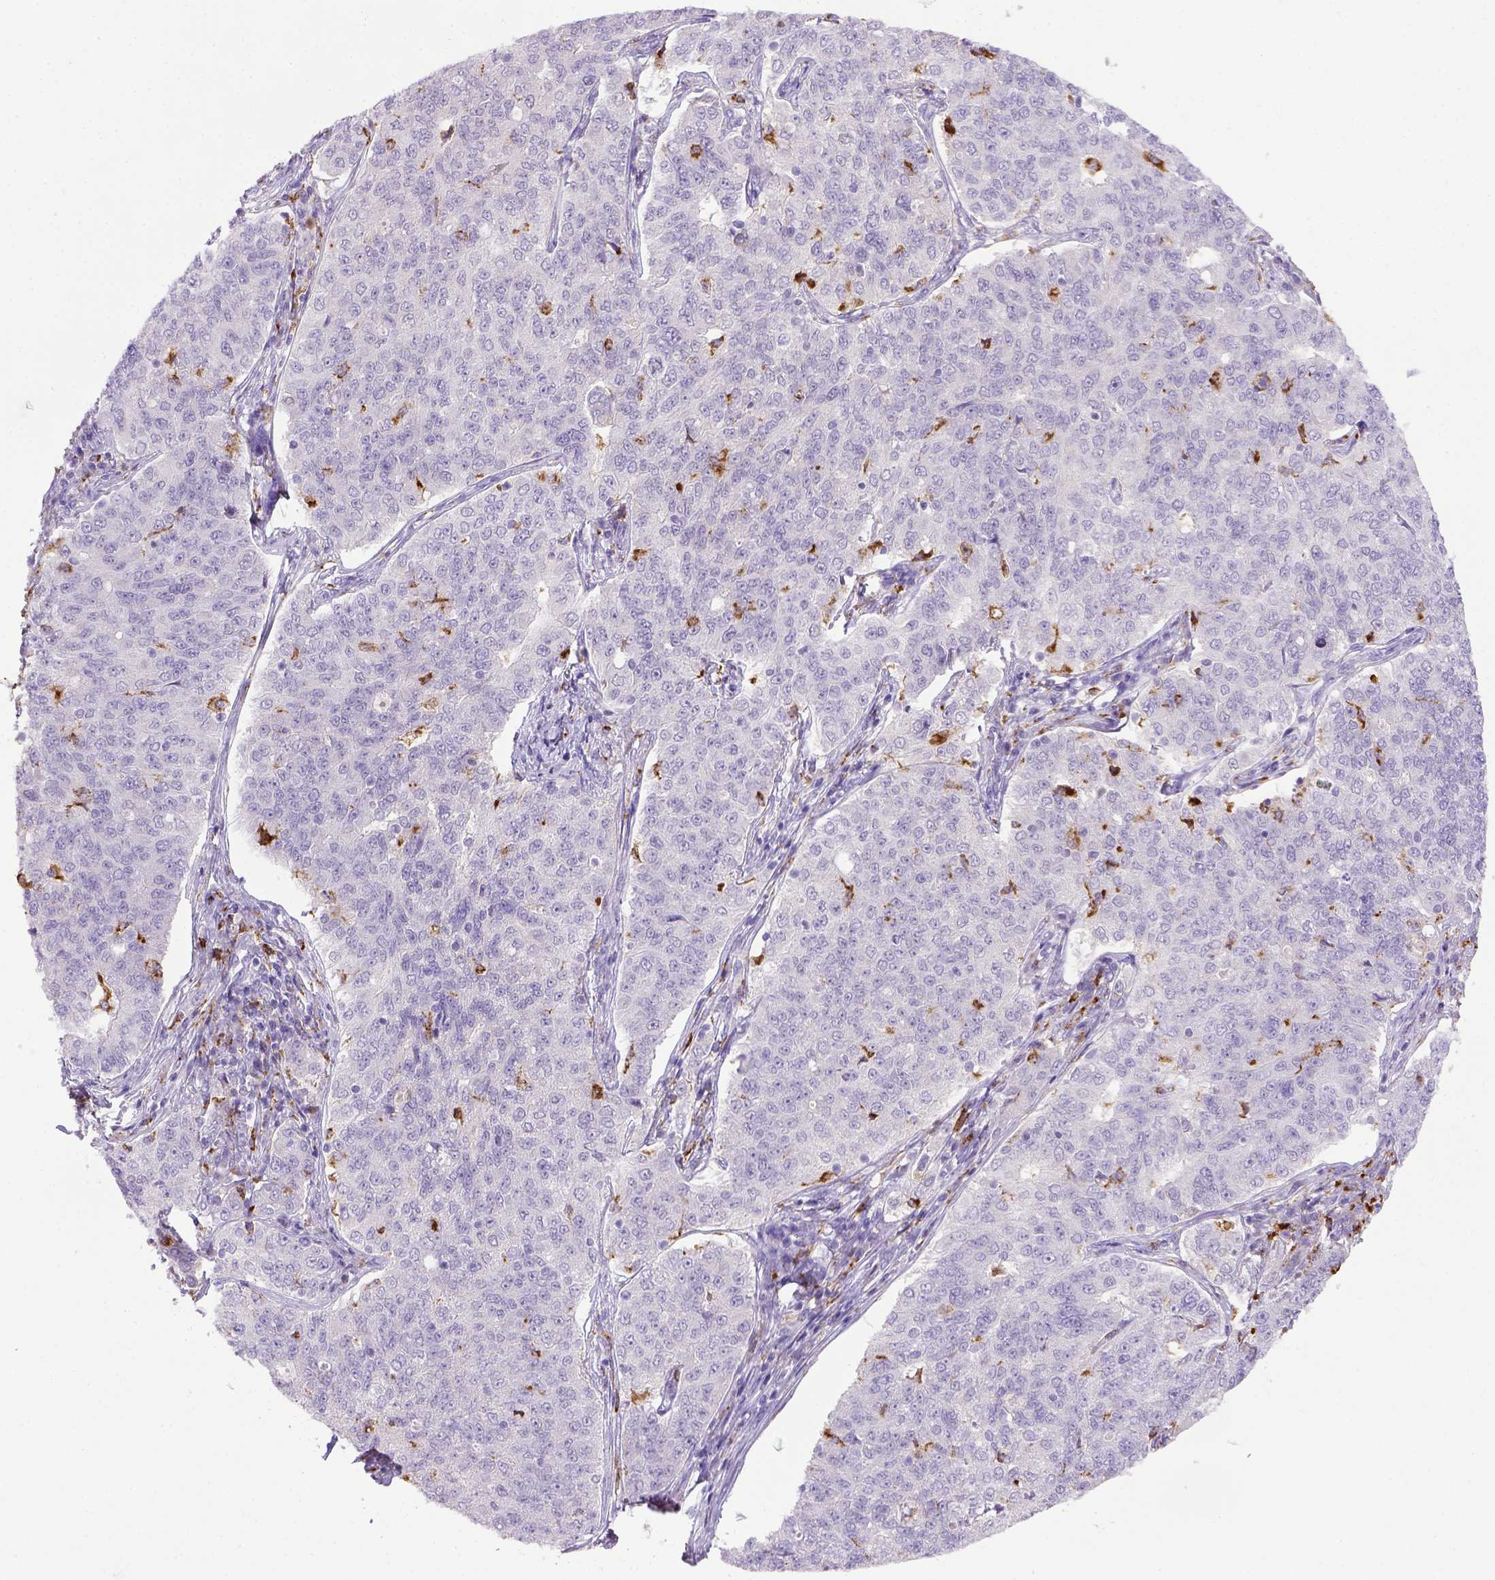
{"staining": {"intensity": "negative", "quantity": "none", "location": "none"}, "tissue": "endometrial cancer", "cell_type": "Tumor cells", "image_type": "cancer", "snomed": [{"axis": "morphology", "description": "Adenocarcinoma, NOS"}, {"axis": "topography", "description": "Endometrium"}], "caption": "IHC image of endometrial cancer (adenocarcinoma) stained for a protein (brown), which displays no positivity in tumor cells.", "gene": "CD68", "patient": {"sex": "female", "age": 43}}